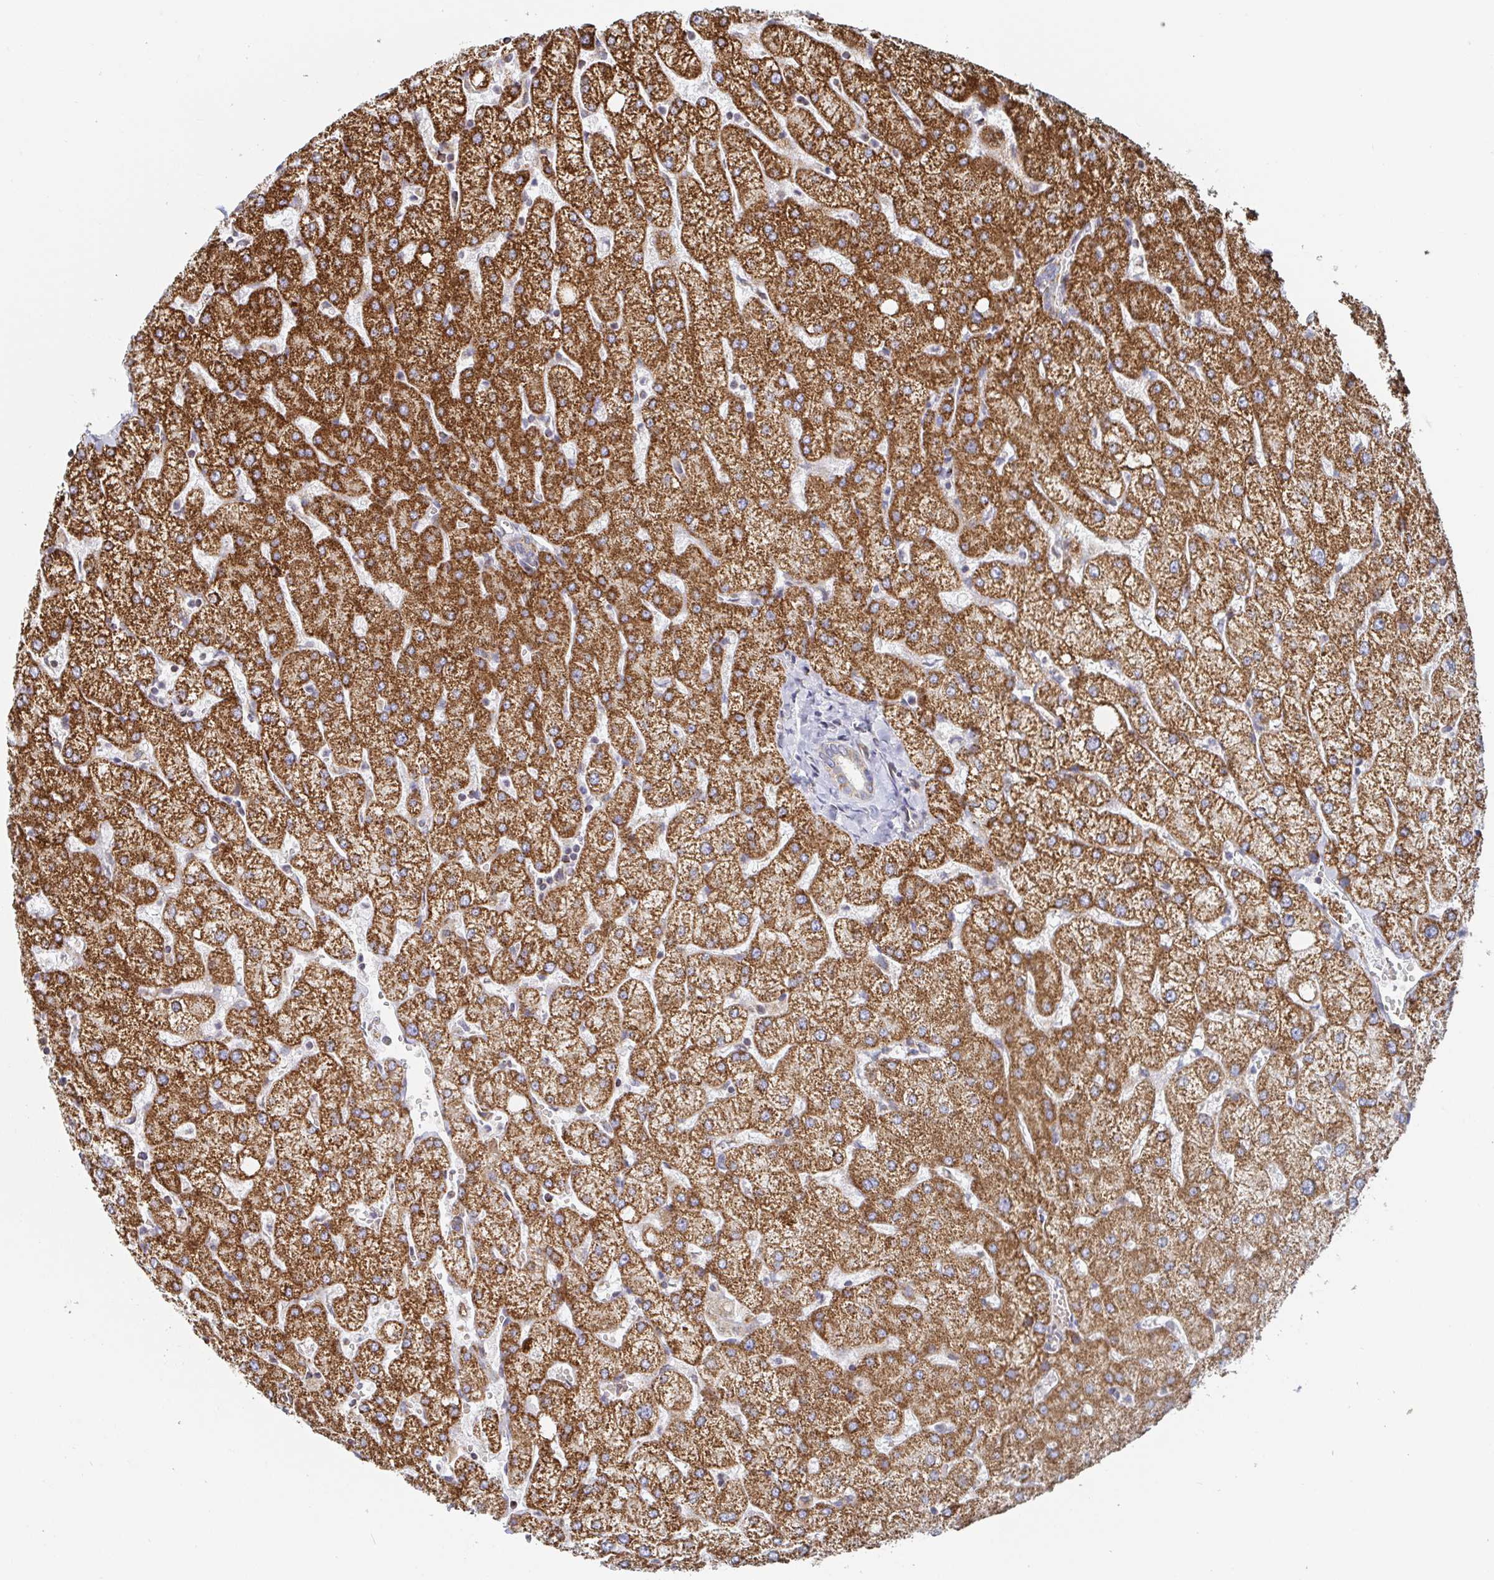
{"staining": {"intensity": "weak", "quantity": "<25%", "location": "cytoplasmic/membranous"}, "tissue": "liver", "cell_type": "Cholangiocytes", "image_type": "normal", "snomed": [{"axis": "morphology", "description": "Normal tissue, NOS"}, {"axis": "topography", "description": "Liver"}], "caption": "Immunohistochemistry (IHC) histopathology image of normal liver stained for a protein (brown), which exhibits no expression in cholangiocytes.", "gene": "STARD8", "patient": {"sex": "female", "age": 54}}